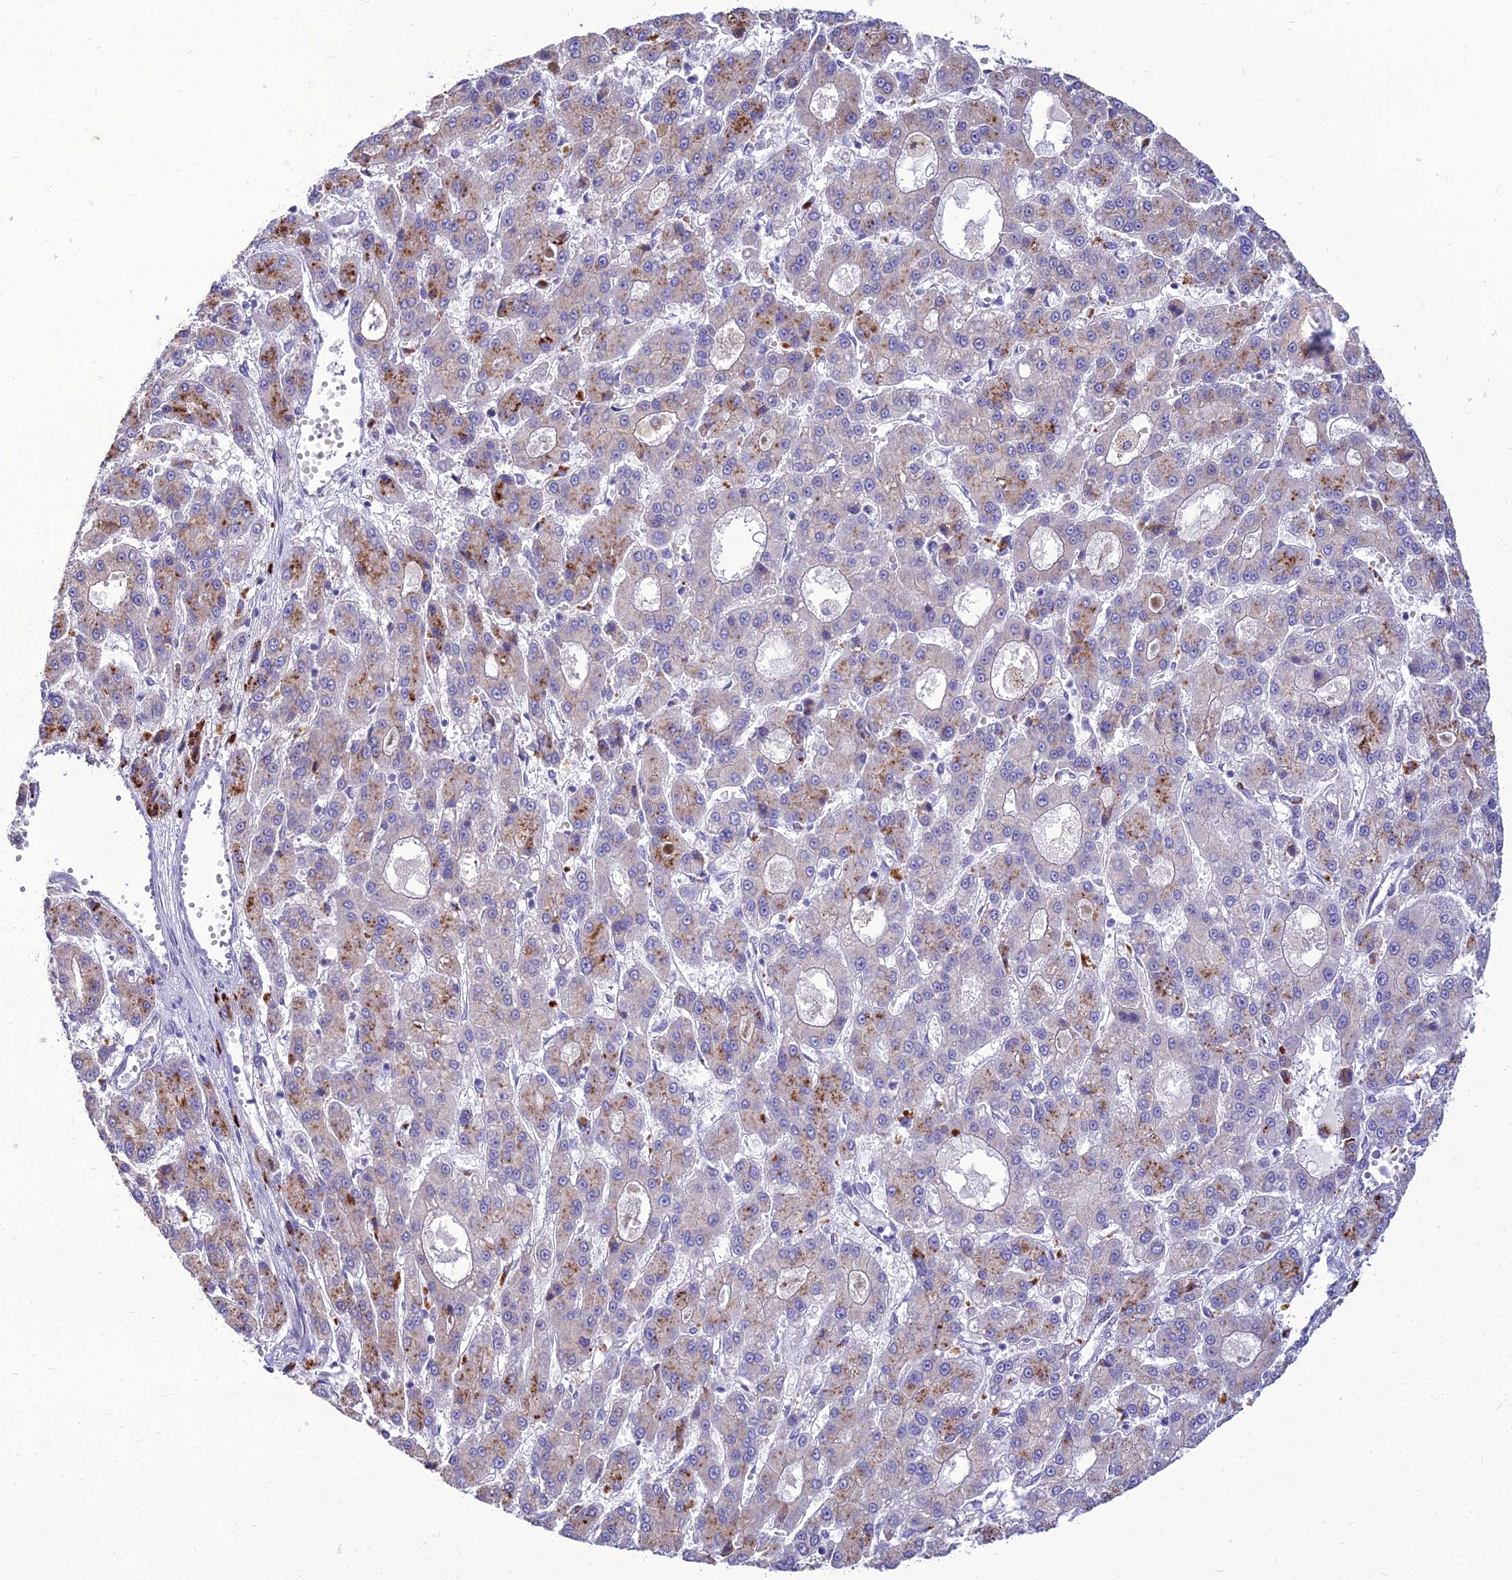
{"staining": {"intensity": "strong", "quantity": "<25%", "location": "cytoplasmic/membranous"}, "tissue": "liver cancer", "cell_type": "Tumor cells", "image_type": "cancer", "snomed": [{"axis": "morphology", "description": "Carcinoma, Hepatocellular, NOS"}, {"axis": "topography", "description": "Liver"}], "caption": "Human liver hepatocellular carcinoma stained for a protein (brown) reveals strong cytoplasmic/membranous positive staining in approximately <25% of tumor cells.", "gene": "C6orf163", "patient": {"sex": "male", "age": 70}}